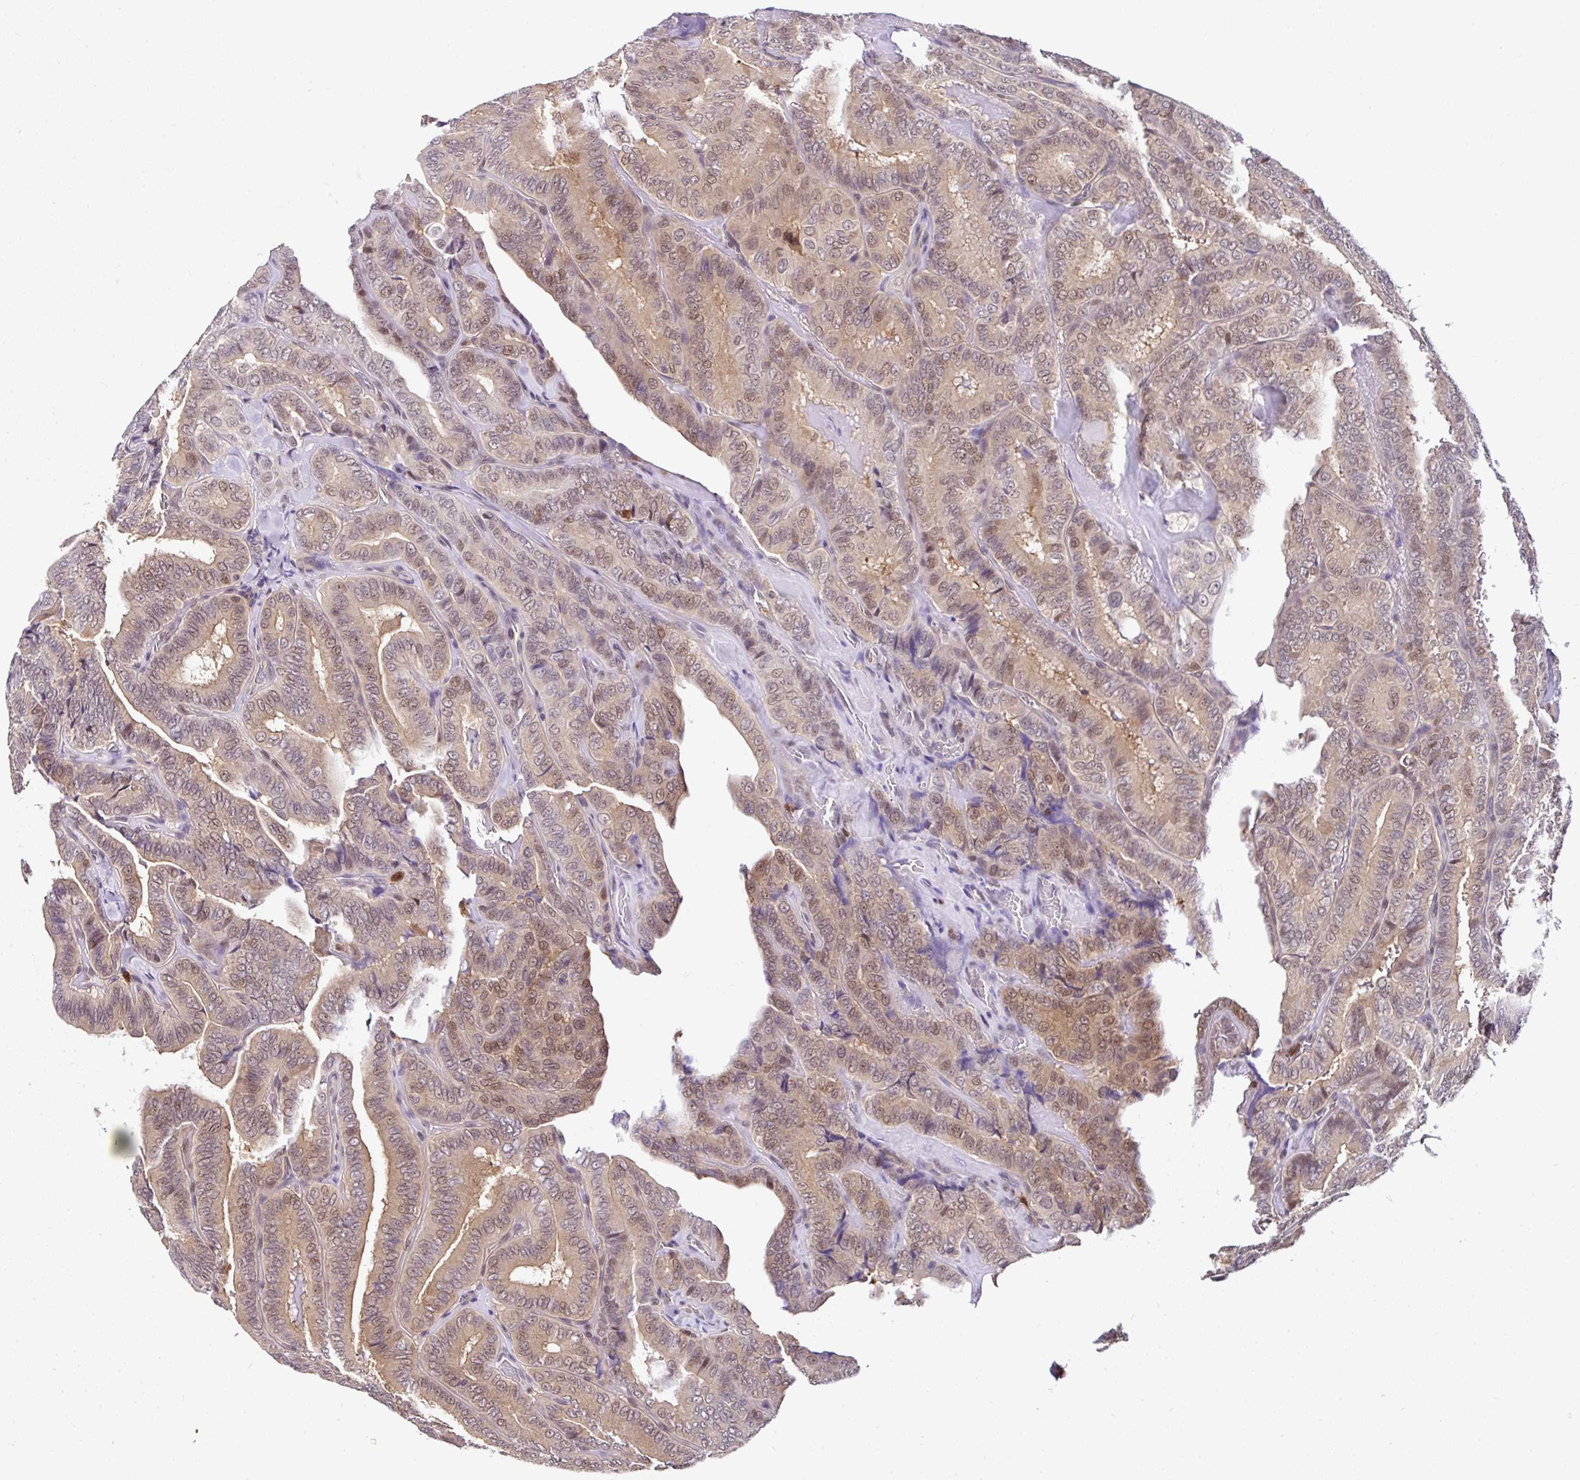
{"staining": {"intensity": "weak", "quantity": ">75%", "location": "cytoplasmic/membranous,nuclear"}, "tissue": "thyroid cancer", "cell_type": "Tumor cells", "image_type": "cancer", "snomed": [{"axis": "morphology", "description": "Papillary adenocarcinoma, NOS"}, {"axis": "topography", "description": "Thyroid gland"}], "caption": "Papillary adenocarcinoma (thyroid) tissue shows weak cytoplasmic/membranous and nuclear expression in about >75% of tumor cells, visualized by immunohistochemistry. (DAB (3,3'-diaminobenzidine) = brown stain, brightfield microscopy at high magnification).", "gene": "PIN4", "patient": {"sex": "male", "age": 61}}